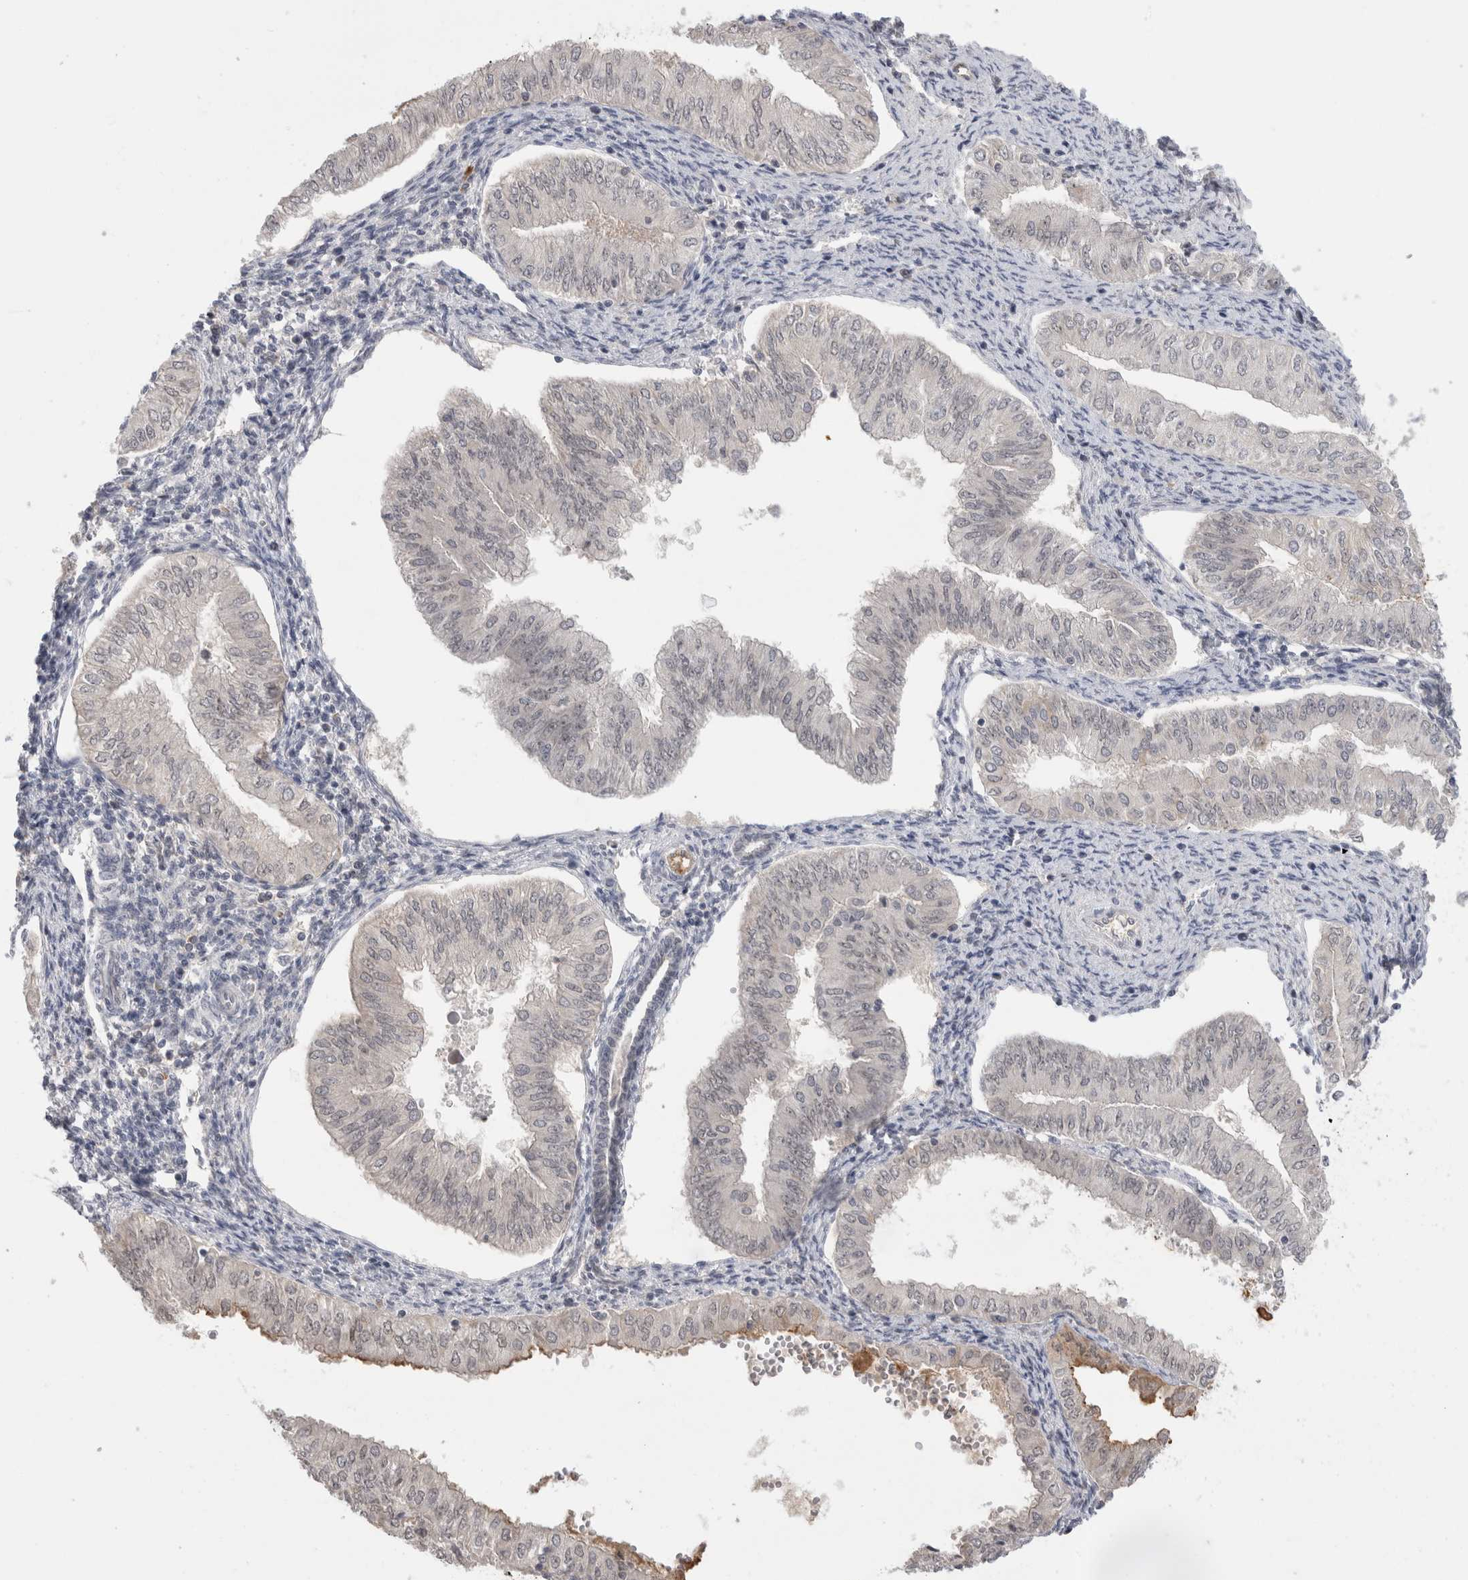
{"staining": {"intensity": "negative", "quantity": "none", "location": "none"}, "tissue": "endometrial cancer", "cell_type": "Tumor cells", "image_type": "cancer", "snomed": [{"axis": "morphology", "description": "Normal tissue, NOS"}, {"axis": "morphology", "description": "Adenocarcinoma, NOS"}, {"axis": "topography", "description": "Endometrium"}], "caption": "The immunohistochemistry (IHC) photomicrograph has no significant expression in tumor cells of endometrial cancer tissue. (Brightfield microscopy of DAB (3,3'-diaminobenzidine) IHC at high magnification).", "gene": "ZNF24", "patient": {"sex": "female", "age": 53}}